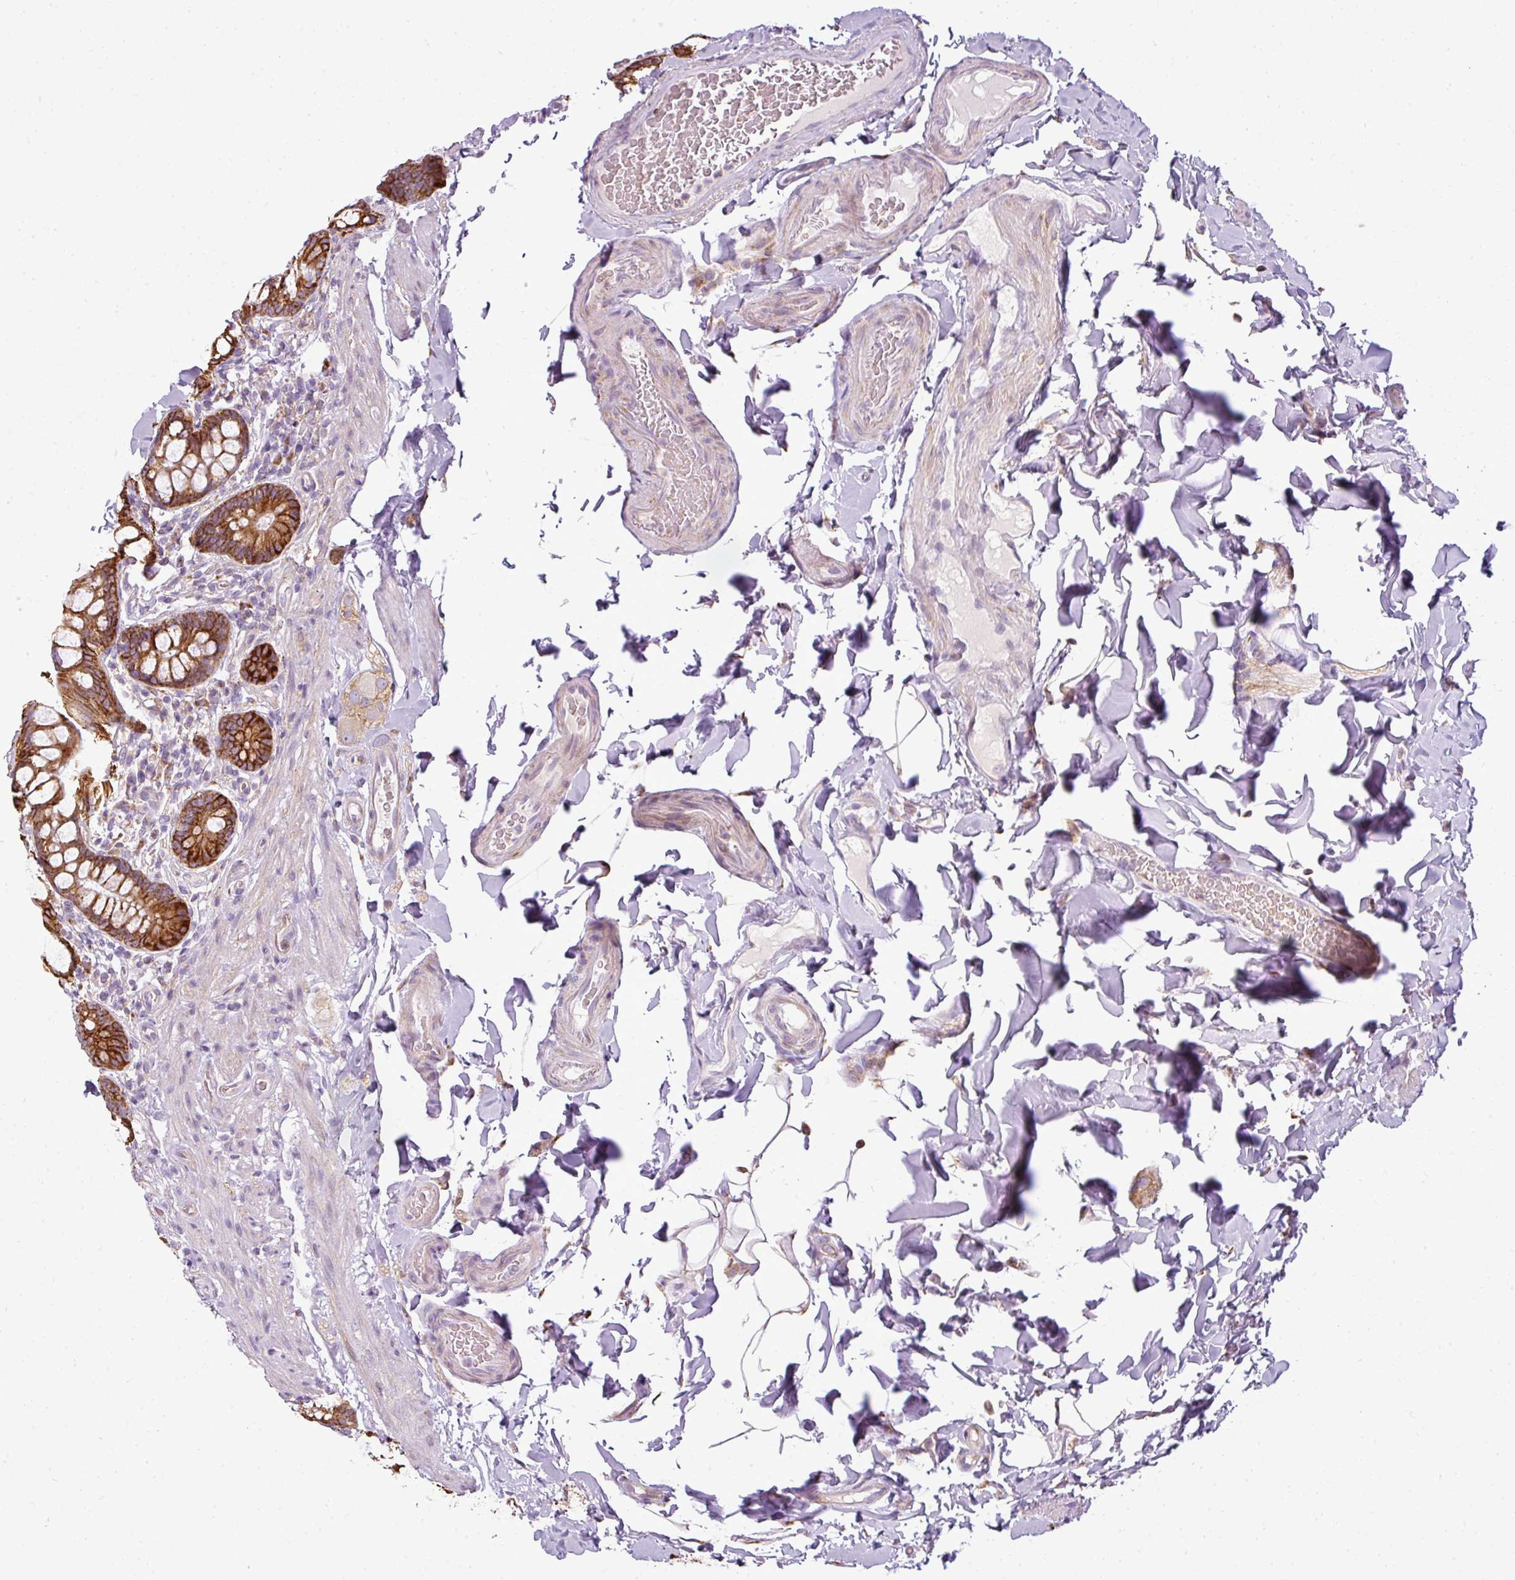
{"staining": {"intensity": "strong", "quantity": ">75%", "location": "cytoplasmic/membranous"}, "tissue": "small intestine", "cell_type": "Glandular cells", "image_type": "normal", "snomed": [{"axis": "morphology", "description": "Normal tissue, NOS"}, {"axis": "topography", "description": "Small intestine"}], "caption": "Small intestine stained with immunohistochemistry (IHC) shows strong cytoplasmic/membranous staining in approximately >75% of glandular cells. Immunohistochemistry (ihc) stains the protein of interest in brown and the nuclei are stained blue.", "gene": "ANKRD18A", "patient": {"sex": "male", "age": 70}}